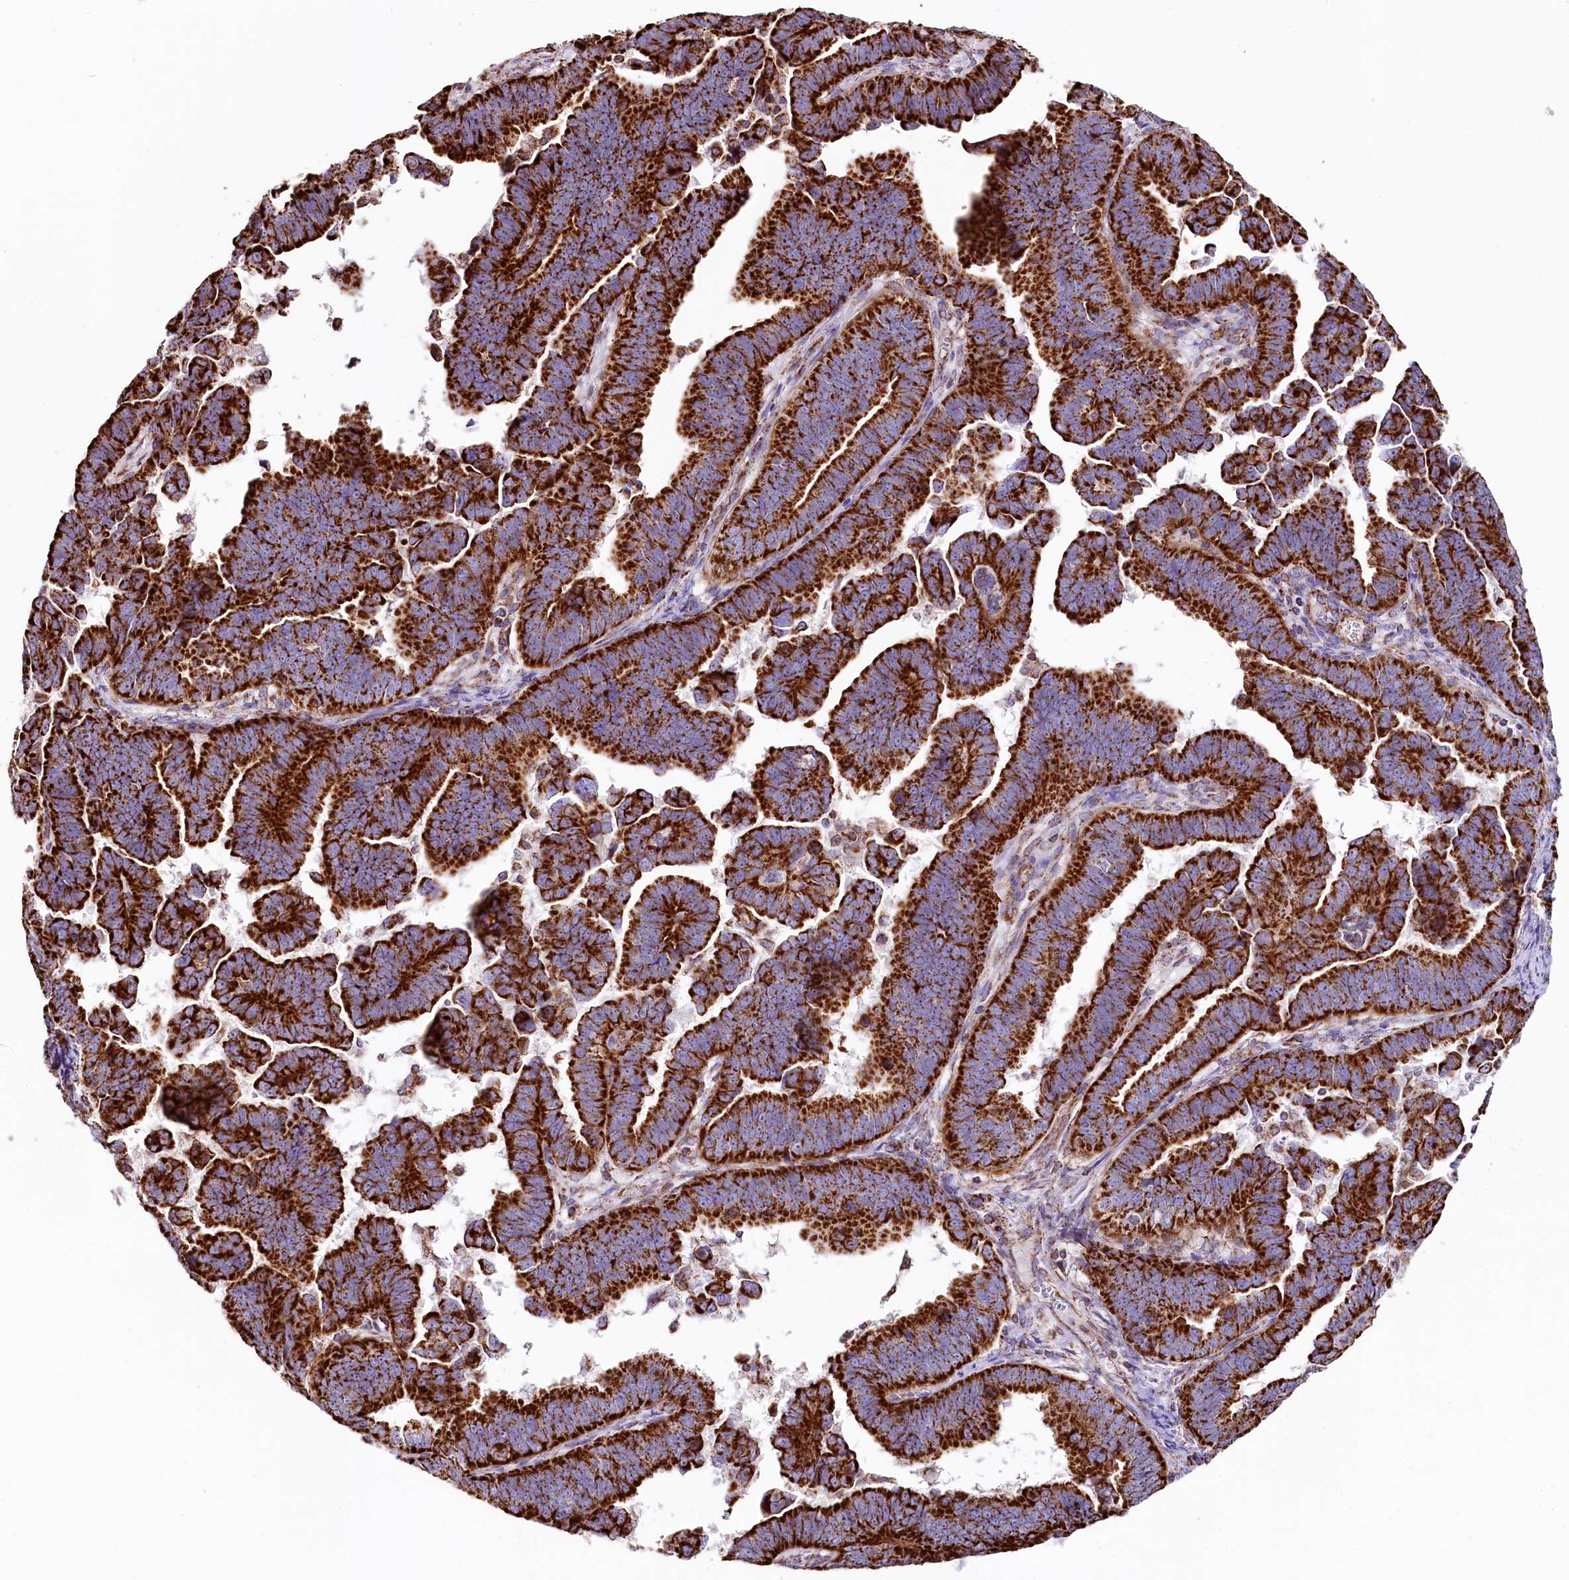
{"staining": {"intensity": "strong", "quantity": ">75%", "location": "cytoplasmic/membranous"}, "tissue": "endometrial cancer", "cell_type": "Tumor cells", "image_type": "cancer", "snomed": [{"axis": "morphology", "description": "Adenocarcinoma, NOS"}, {"axis": "topography", "description": "Endometrium"}], "caption": "Protein expression by immunohistochemistry (IHC) exhibits strong cytoplasmic/membranous staining in approximately >75% of tumor cells in endometrial cancer.", "gene": "APLP2", "patient": {"sex": "female", "age": 75}}